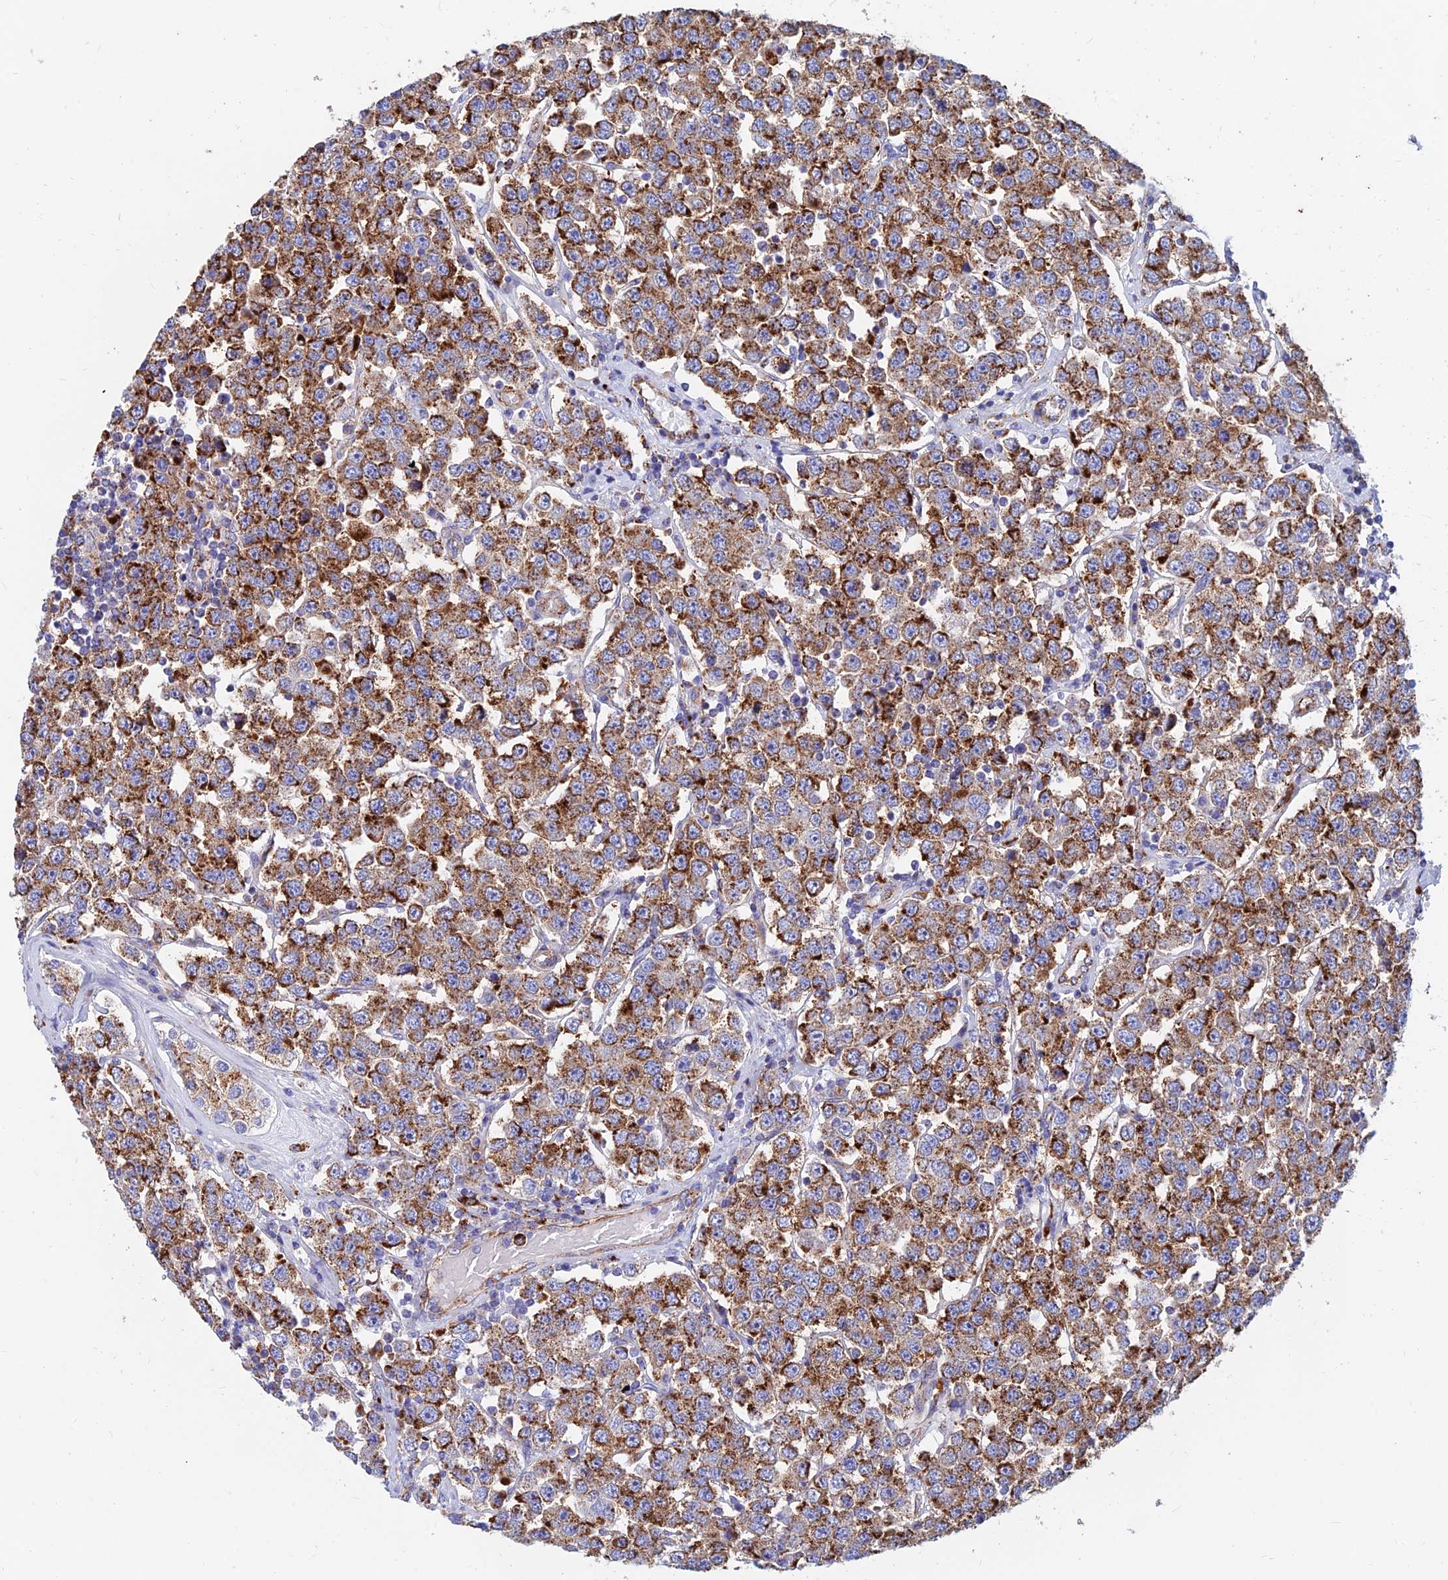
{"staining": {"intensity": "strong", "quantity": ">75%", "location": "cytoplasmic/membranous"}, "tissue": "testis cancer", "cell_type": "Tumor cells", "image_type": "cancer", "snomed": [{"axis": "morphology", "description": "Seminoma, NOS"}, {"axis": "topography", "description": "Testis"}], "caption": "Human testis cancer stained with a brown dye reveals strong cytoplasmic/membranous positive expression in about >75% of tumor cells.", "gene": "SPNS1", "patient": {"sex": "male", "age": 28}}